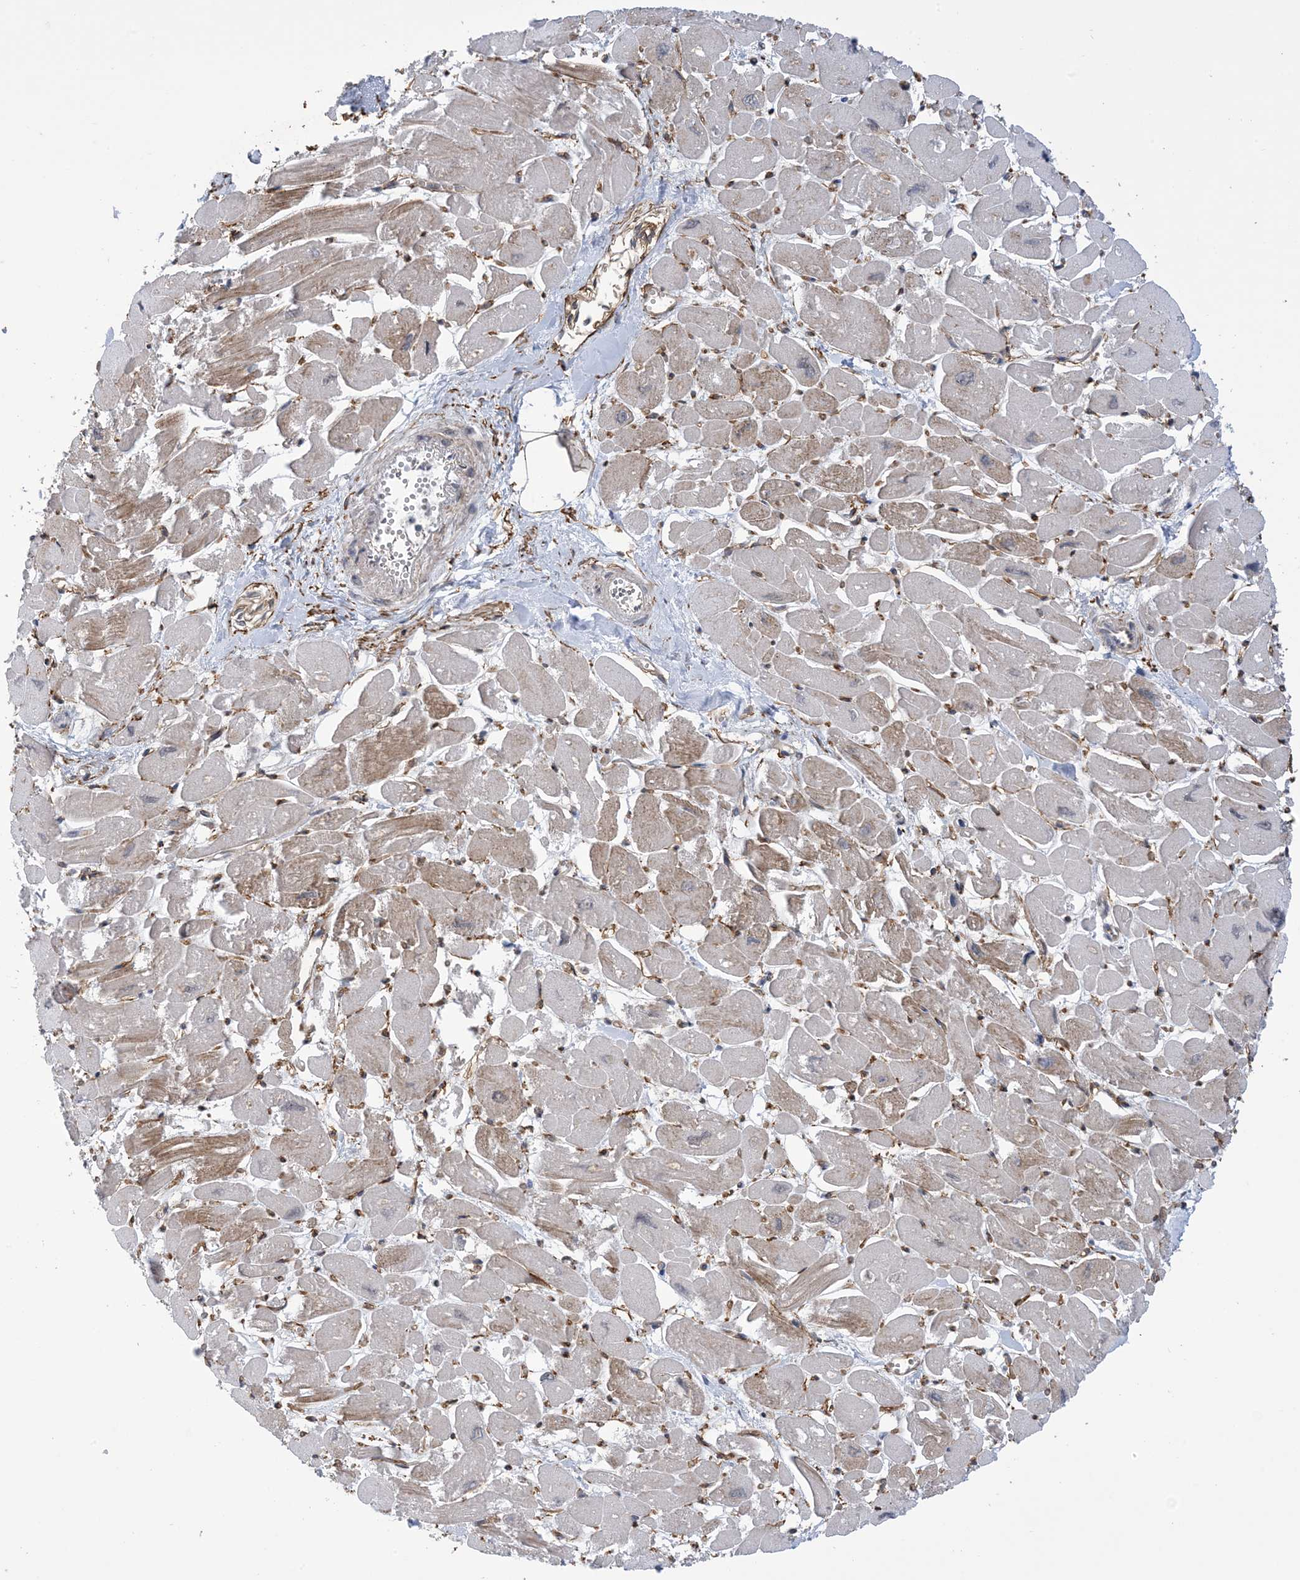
{"staining": {"intensity": "weak", "quantity": "25%-75%", "location": "cytoplasmic/membranous,nuclear"}, "tissue": "heart muscle", "cell_type": "Cardiomyocytes", "image_type": "normal", "snomed": [{"axis": "morphology", "description": "Normal tissue, NOS"}, {"axis": "topography", "description": "Heart"}], "caption": "The photomicrograph displays staining of normal heart muscle, revealing weak cytoplasmic/membranous,nuclear protein staining (brown color) within cardiomyocytes.", "gene": "ZNF8", "patient": {"sex": "male", "age": 54}}